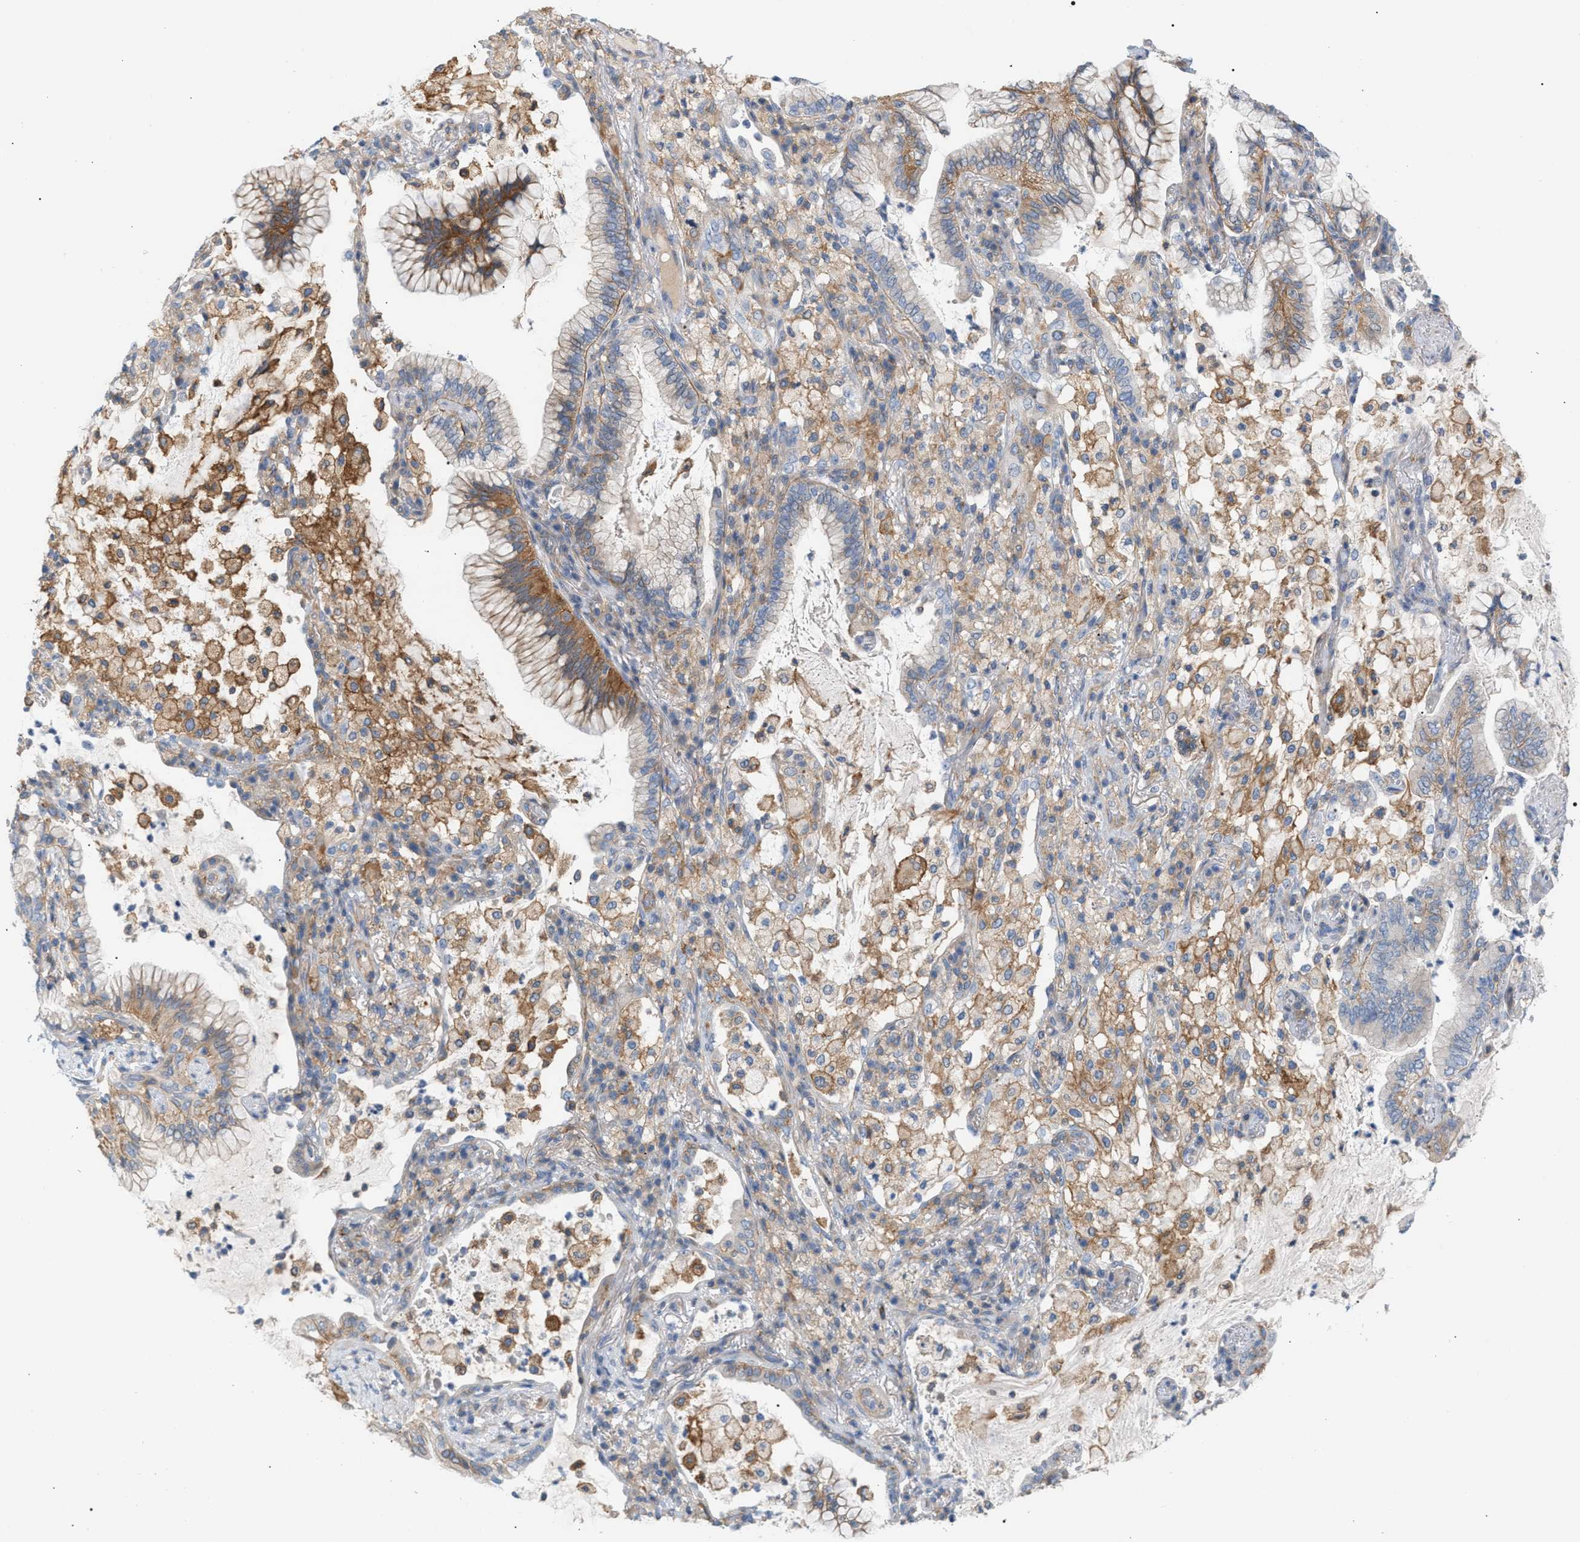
{"staining": {"intensity": "moderate", "quantity": "25%-75%", "location": "cytoplasmic/membranous"}, "tissue": "lung cancer", "cell_type": "Tumor cells", "image_type": "cancer", "snomed": [{"axis": "morphology", "description": "Adenocarcinoma, NOS"}, {"axis": "topography", "description": "Lung"}], "caption": "A histopathology image showing moderate cytoplasmic/membranous staining in approximately 25%-75% of tumor cells in adenocarcinoma (lung), as visualized by brown immunohistochemical staining.", "gene": "LRCH1", "patient": {"sex": "female", "age": 70}}